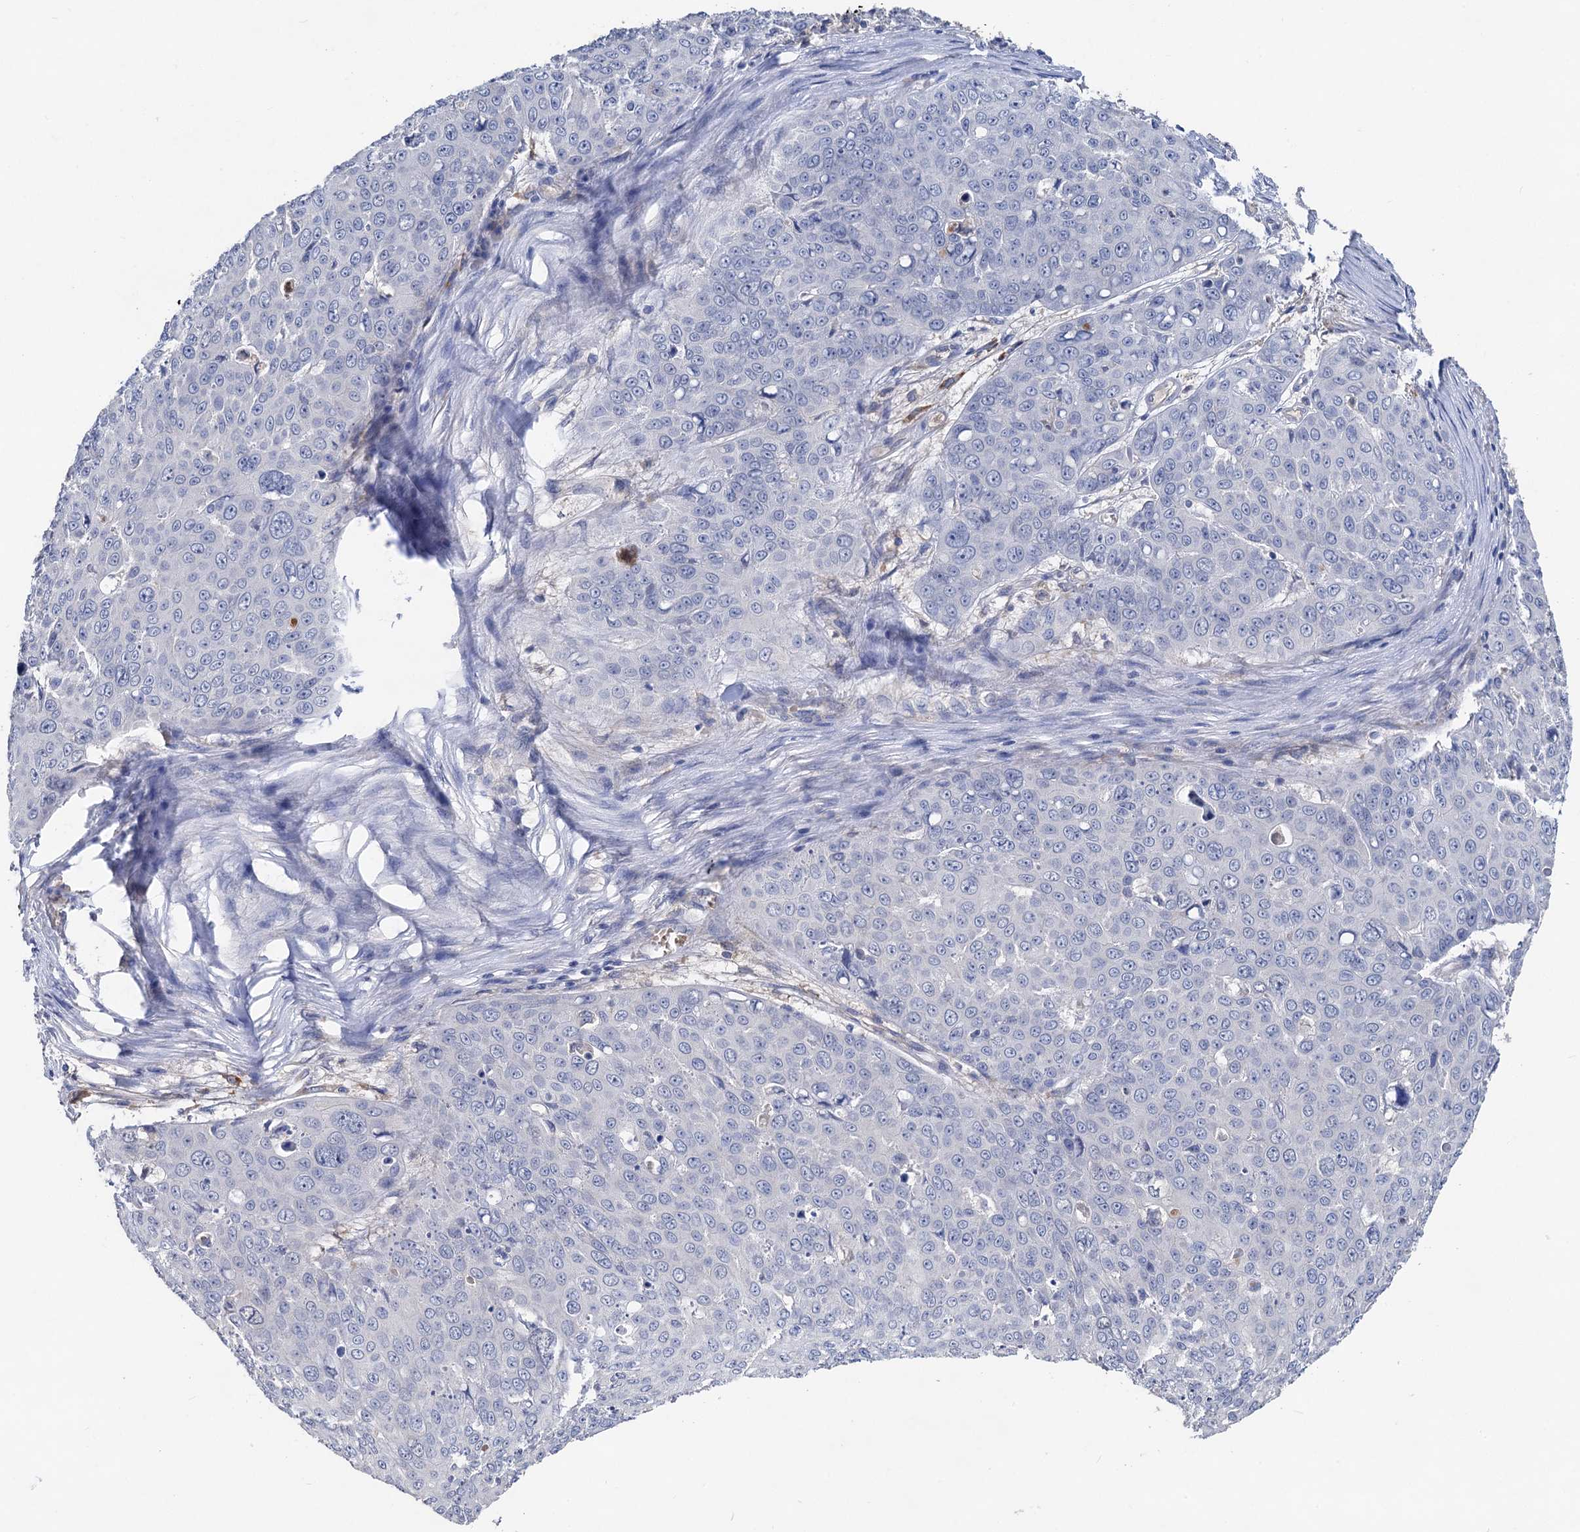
{"staining": {"intensity": "negative", "quantity": "none", "location": "none"}, "tissue": "skin cancer", "cell_type": "Tumor cells", "image_type": "cancer", "snomed": [{"axis": "morphology", "description": "Squamous cell carcinoma, NOS"}, {"axis": "topography", "description": "Skin"}], "caption": "This image is of squamous cell carcinoma (skin) stained with IHC to label a protein in brown with the nuclei are counter-stained blue. There is no positivity in tumor cells.", "gene": "HVCN1", "patient": {"sex": "male", "age": 71}}